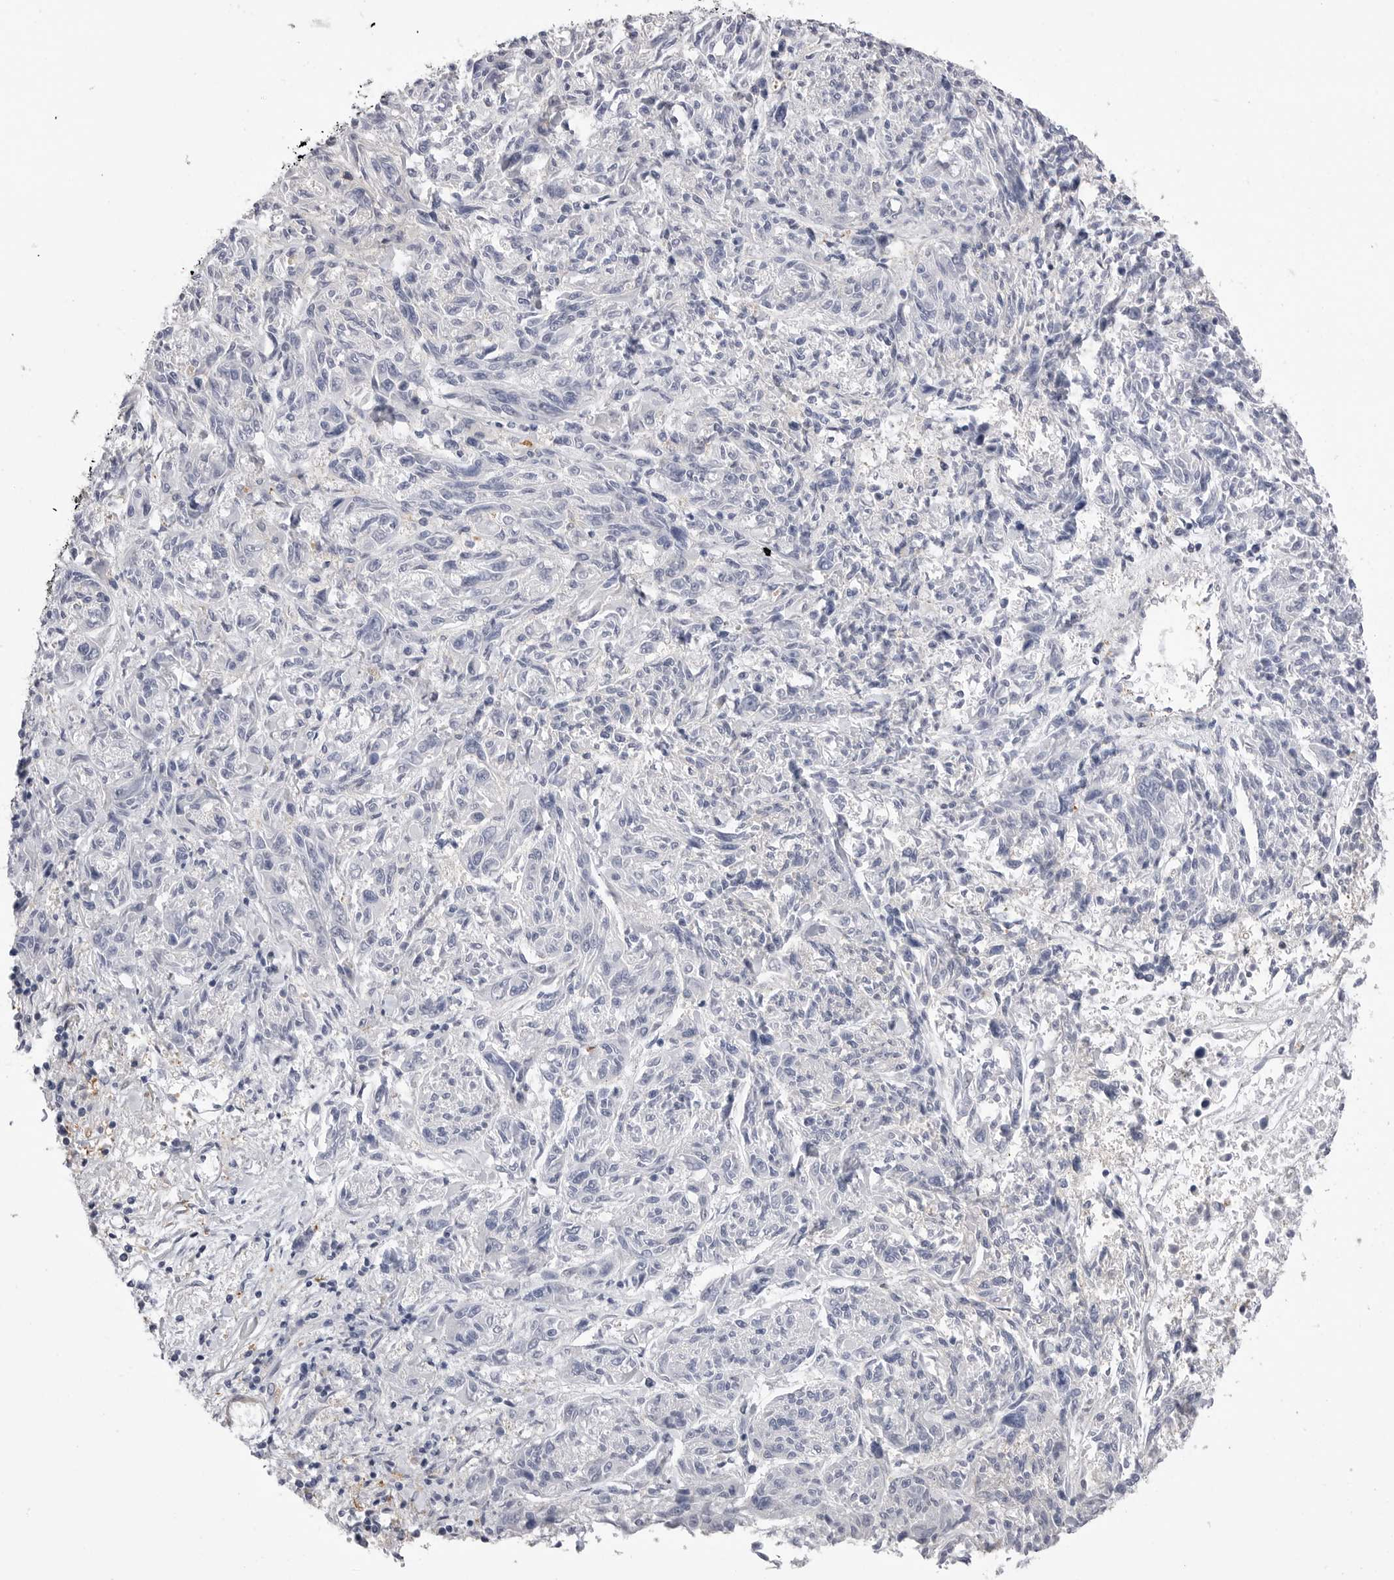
{"staining": {"intensity": "negative", "quantity": "none", "location": "none"}, "tissue": "melanoma", "cell_type": "Tumor cells", "image_type": "cancer", "snomed": [{"axis": "morphology", "description": "Malignant melanoma, NOS"}, {"axis": "topography", "description": "Skin"}], "caption": "Immunohistochemistry photomicrograph of malignant melanoma stained for a protein (brown), which displays no staining in tumor cells.", "gene": "AKAP12", "patient": {"sex": "male", "age": 53}}